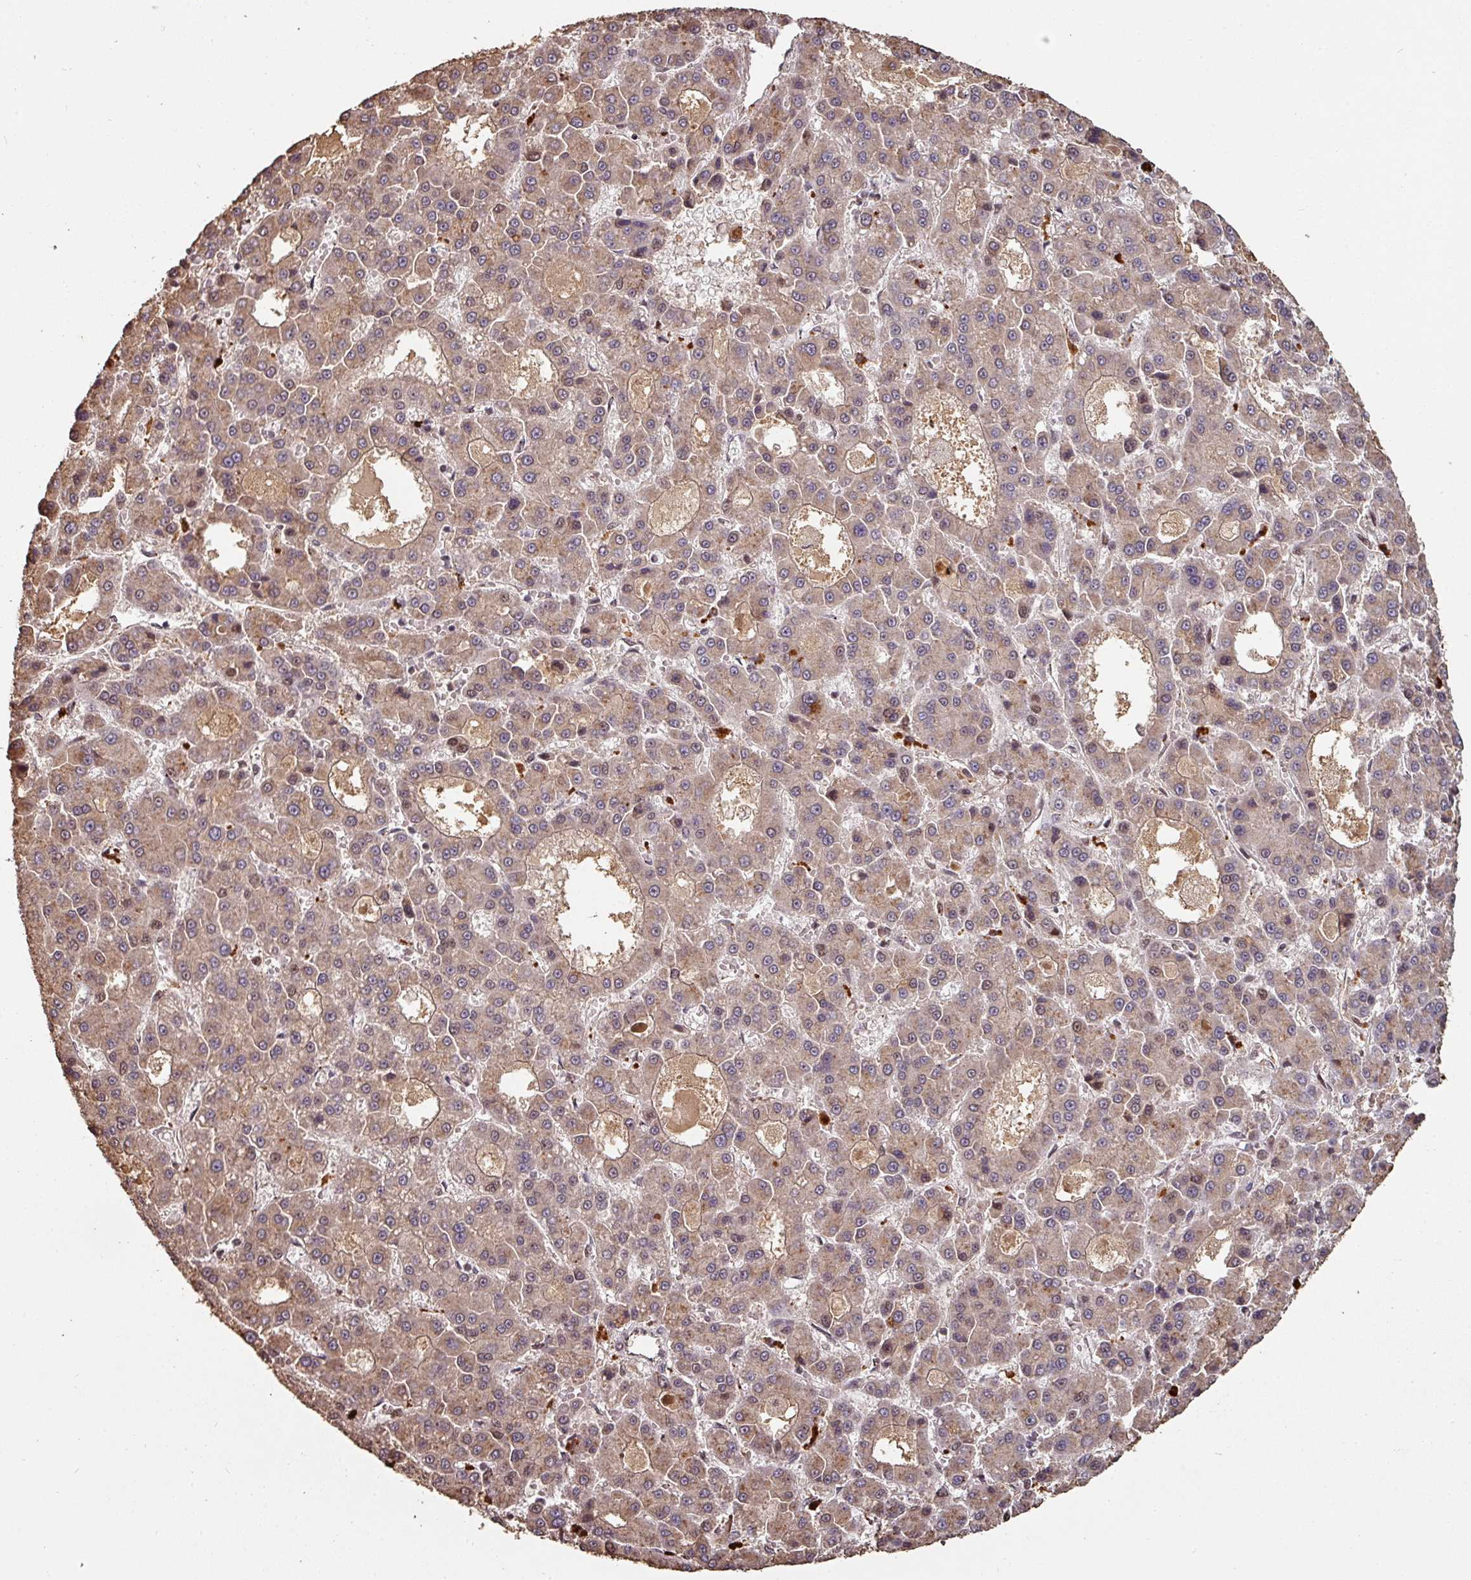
{"staining": {"intensity": "moderate", "quantity": "25%-75%", "location": "cytoplasmic/membranous,nuclear"}, "tissue": "liver cancer", "cell_type": "Tumor cells", "image_type": "cancer", "snomed": [{"axis": "morphology", "description": "Carcinoma, Hepatocellular, NOS"}, {"axis": "topography", "description": "Liver"}], "caption": "A brown stain shows moderate cytoplasmic/membranous and nuclear staining of a protein in hepatocellular carcinoma (liver) tumor cells.", "gene": "POLD1", "patient": {"sex": "male", "age": 70}}